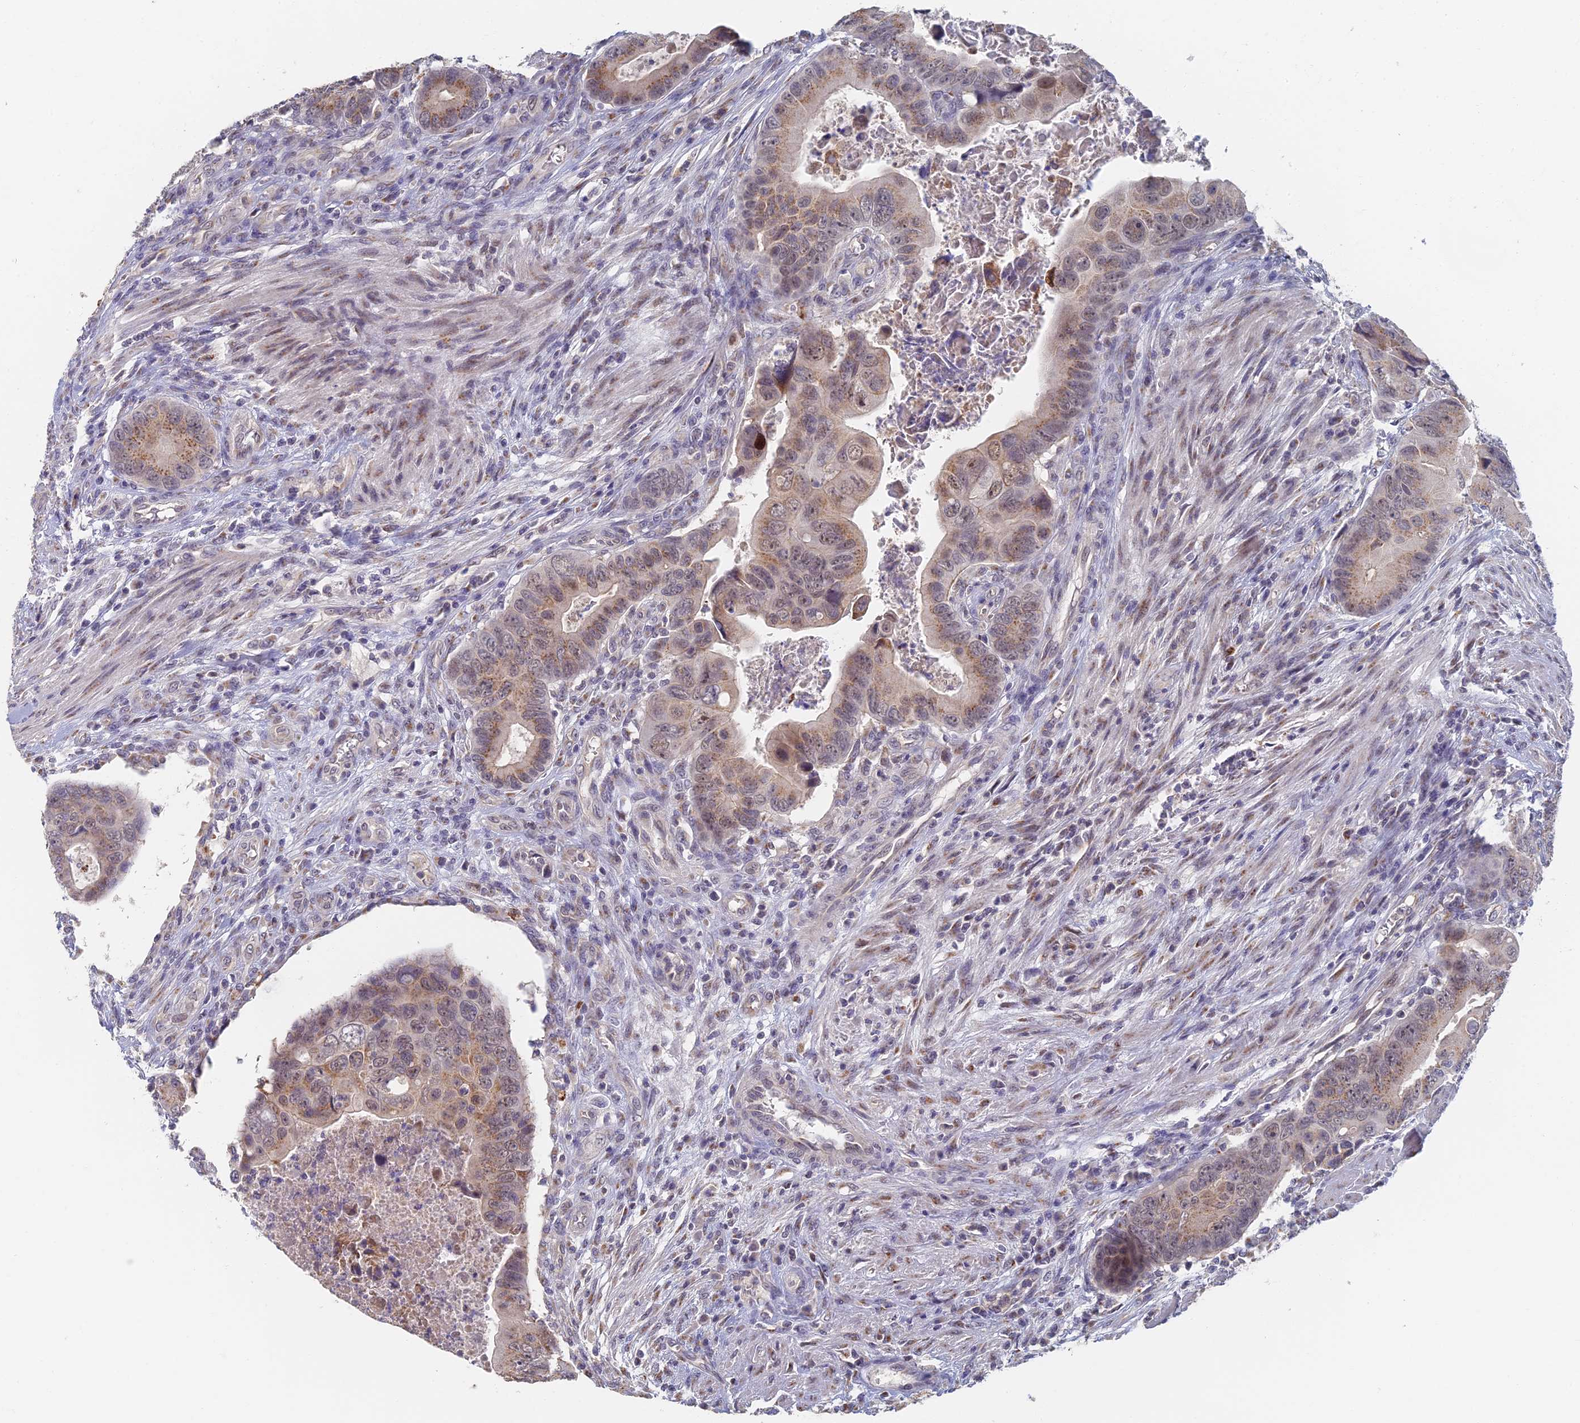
{"staining": {"intensity": "moderate", "quantity": "25%-75%", "location": "cytoplasmic/membranous"}, "tissue": "colorectal cancer", "cell_type": "Tumor cells", "image_type": "cancer", "snomed": [{"axis": "morphology", "description": "Adenocarcinoma, NOS"}, {"axis": "topography", "description": "Rectum"}], "caption": "Immunohistochemistry (IHC) of human colorectal cancer exhibits medium levels of moderate cytoplasmic/membranous expression in about 25%-75% of tumor cells.", "gene": "GPATCH1", "patient": {"sex": "female", "age": 78}}